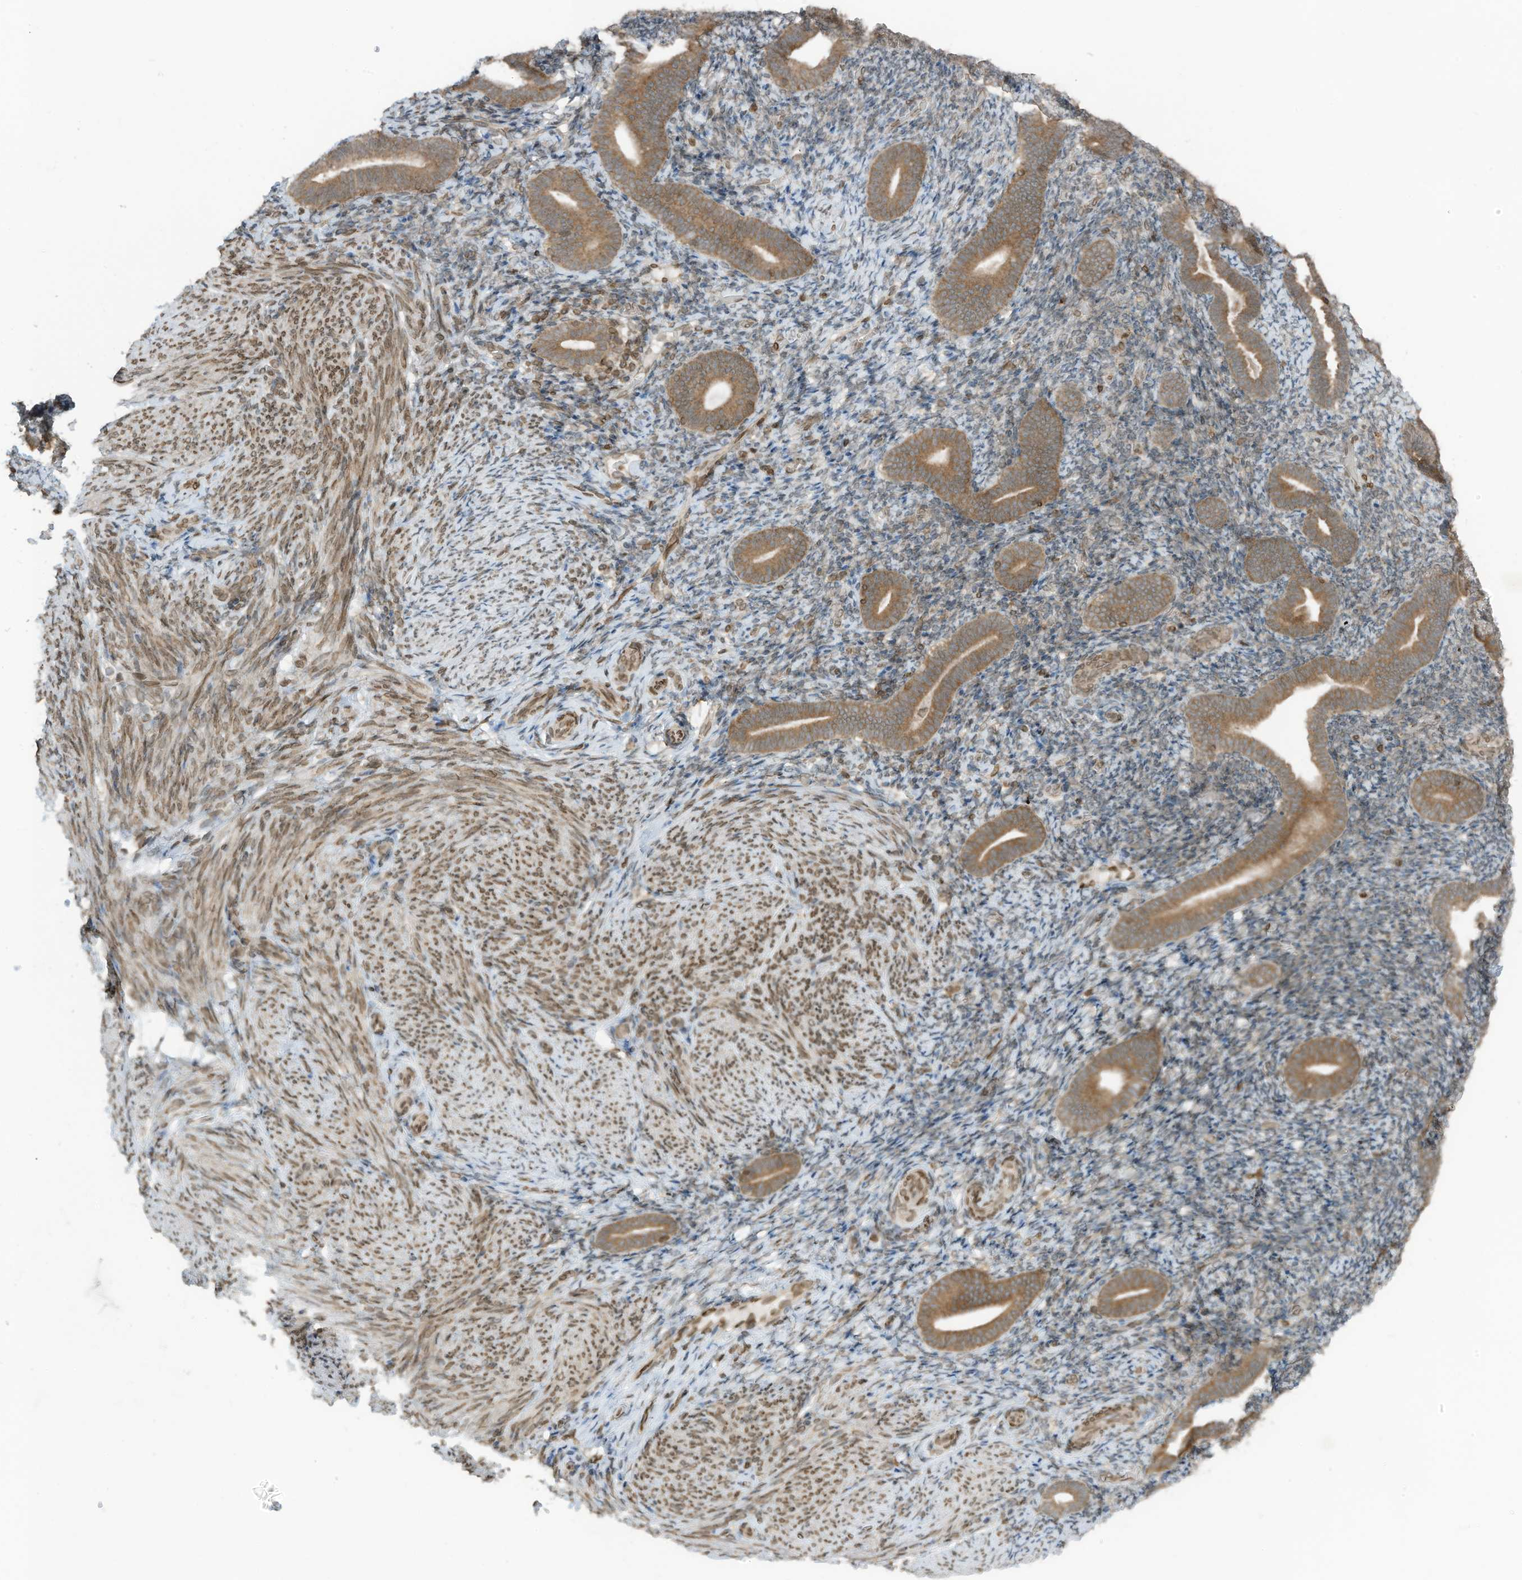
{"staining": {"intensity": "negative", "quantity": "none", "location": "none"}, "tissue": "endometrium", "cell_type": "Cells in endometrial stroma", "image_type": "normal", "snomed": [{"axis": "morphology", "description": "Normal tissue, NOS"}, {"axis": "topography", "description": "Endometrium"}], "caption": "The immunohistochemistry micrograph has no significant positivity in cells in endometrial stroma of endometrium.", "gene": "RABL3", "patient": {"sex": "female", "age": 51}}